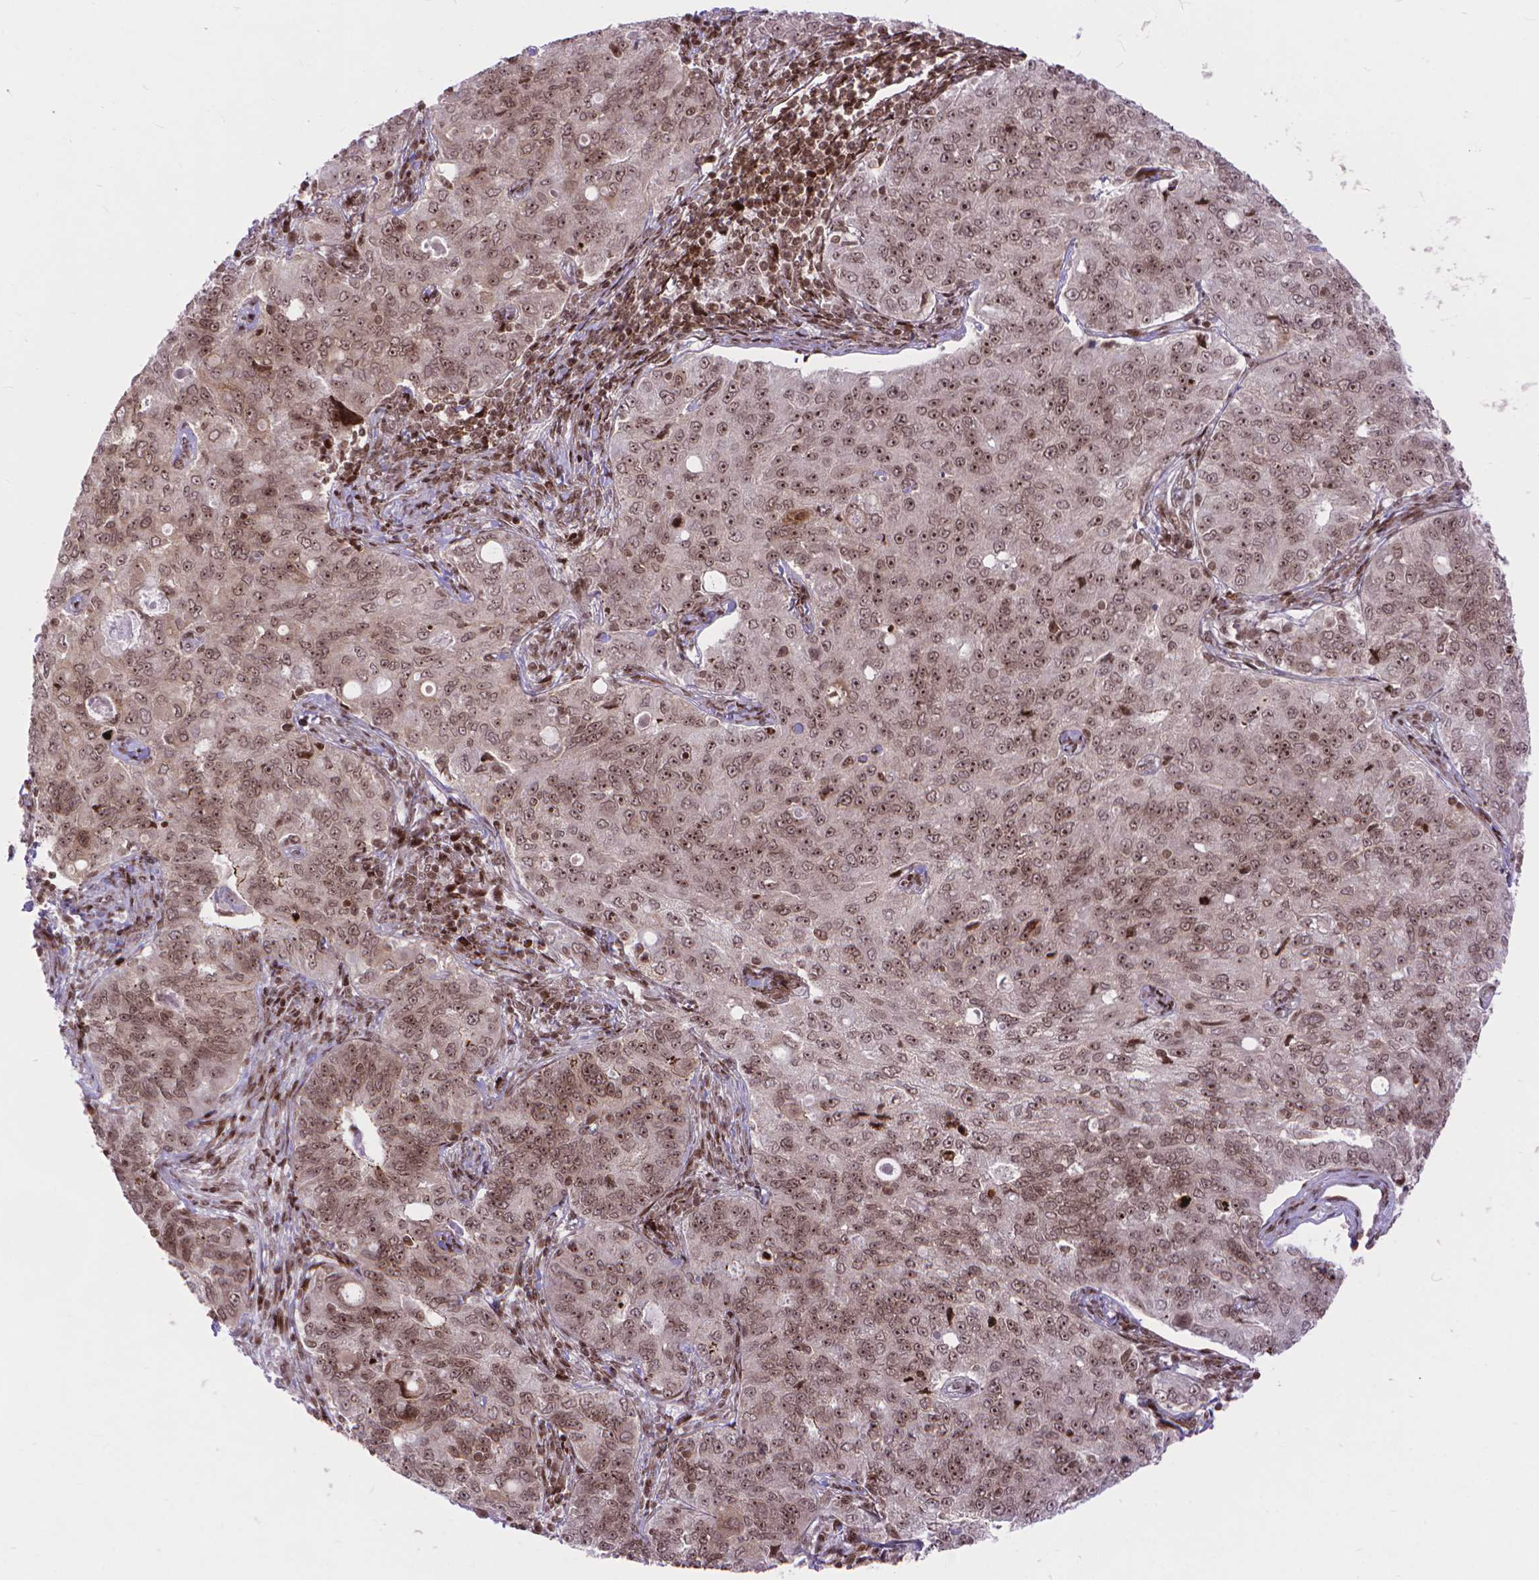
{"staining": {"intensity": "weak", "quantity": ">75%", "location": "nuclear"}, "tissue": "endometrial cancer", "cell_type": "Tumor cells", "image_type": "cancer", "snomed": [{"axis": "morphology", "description": "Adenocarcinoma, NOS"}, {"axis": "topography", "description": "Endometrium"}], "caption": "The photomicrograph demonstrates staining of endometrial cancer (adenocarcinoma), revealing weak nuclear protein expression (brown color) within tumor cells.", "gene": "AMER1", "patient": {"sex": "female", "age": 43}}